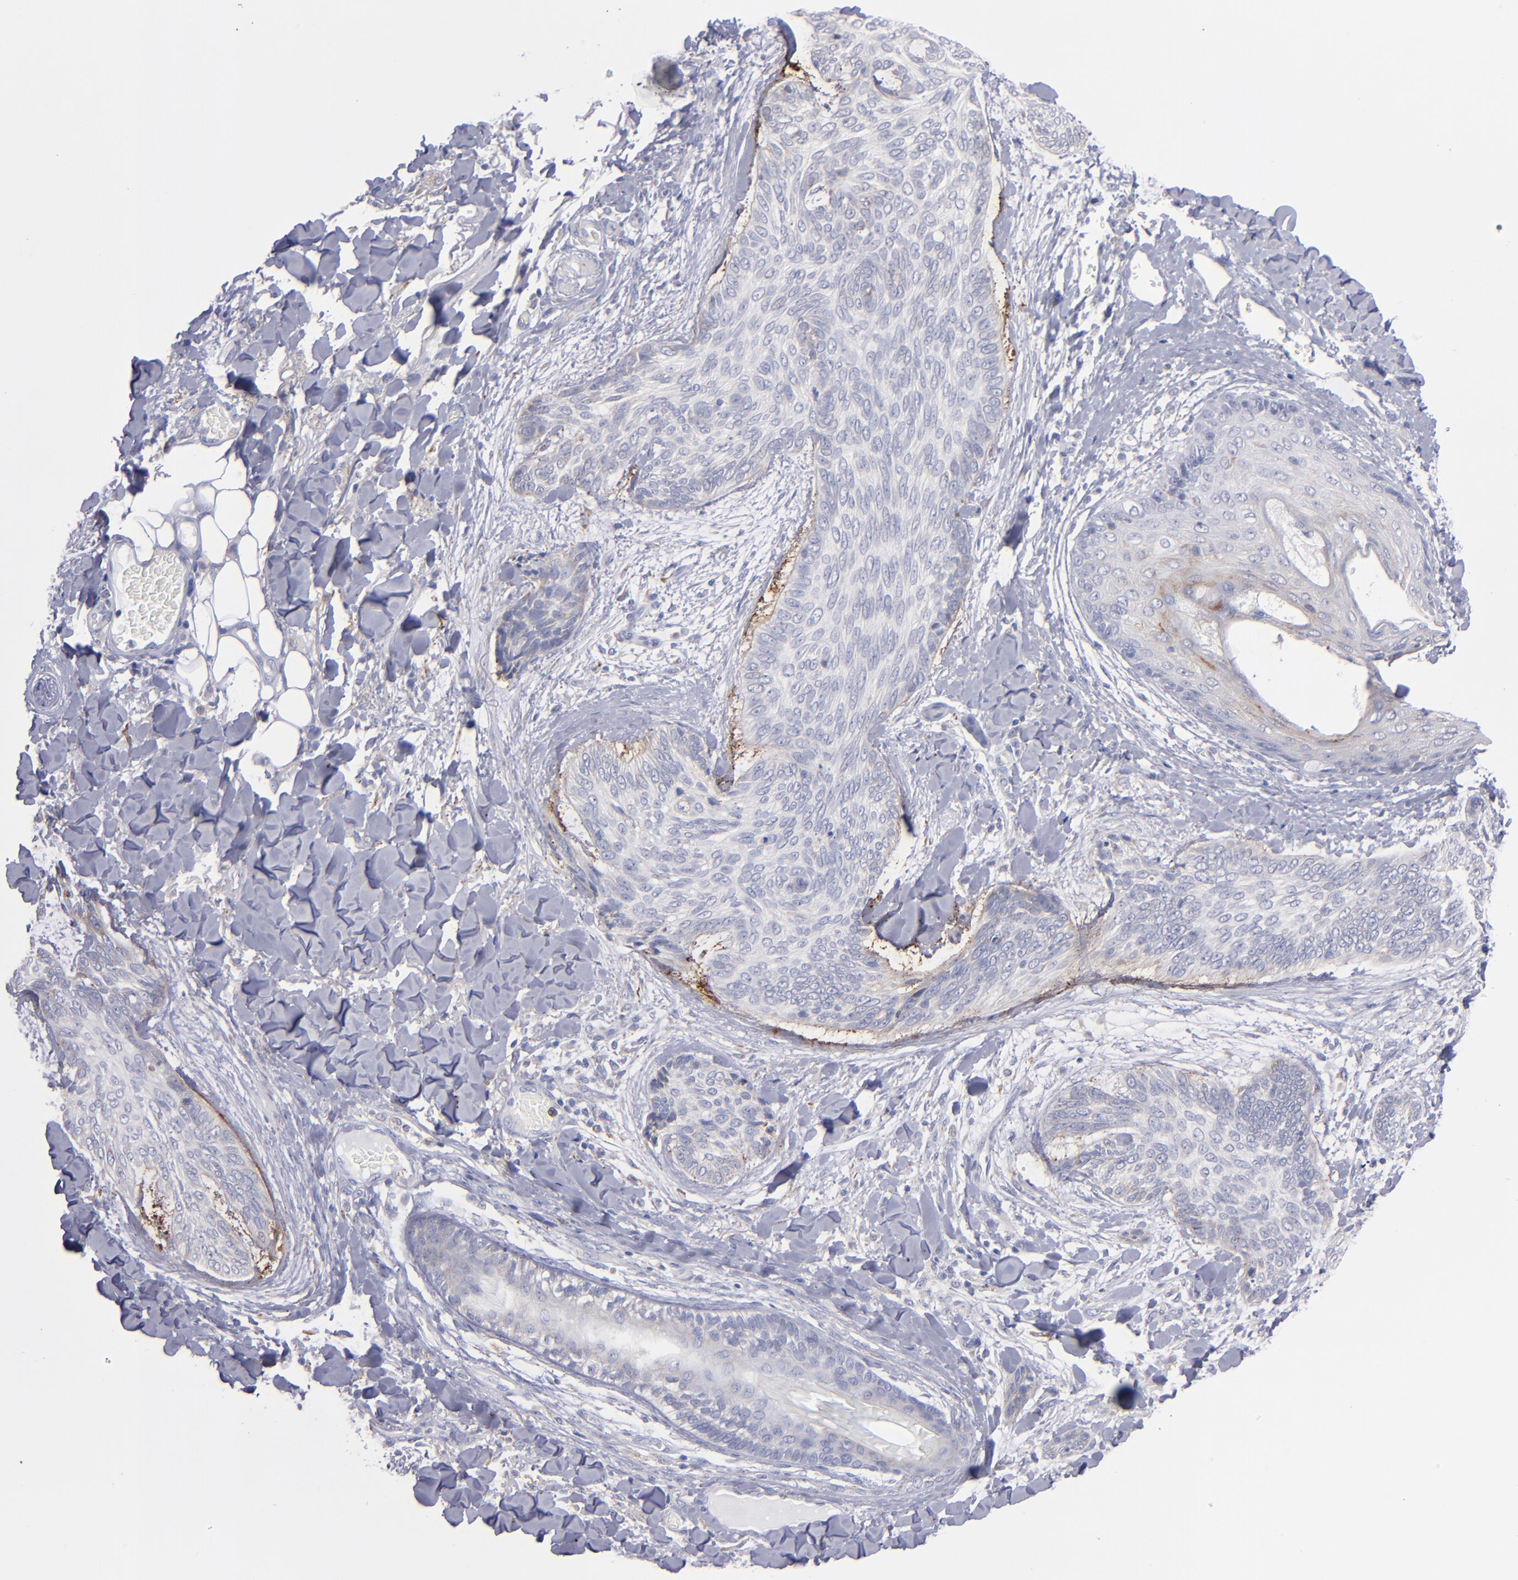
{"staining": {"intensity": "negative", "quantity": "none", "location": "none"}, "tissue": "skin cancer", "cell_type": "Tumor cells", "image_type": "cancer", "snomed": [{"axis": "morphology", "description": "Normal tissue, NOS"}, {"axis": "morphology", "description": "Basal cell carcinoma"}, {"axis": "topography", "description": "Skin"}], "caption": "Tumor cells are negative for protein expression in human skin basal cell carcinoma.", "gene": "MFGE8", "patient": {"sex": "female", "age": 71}}